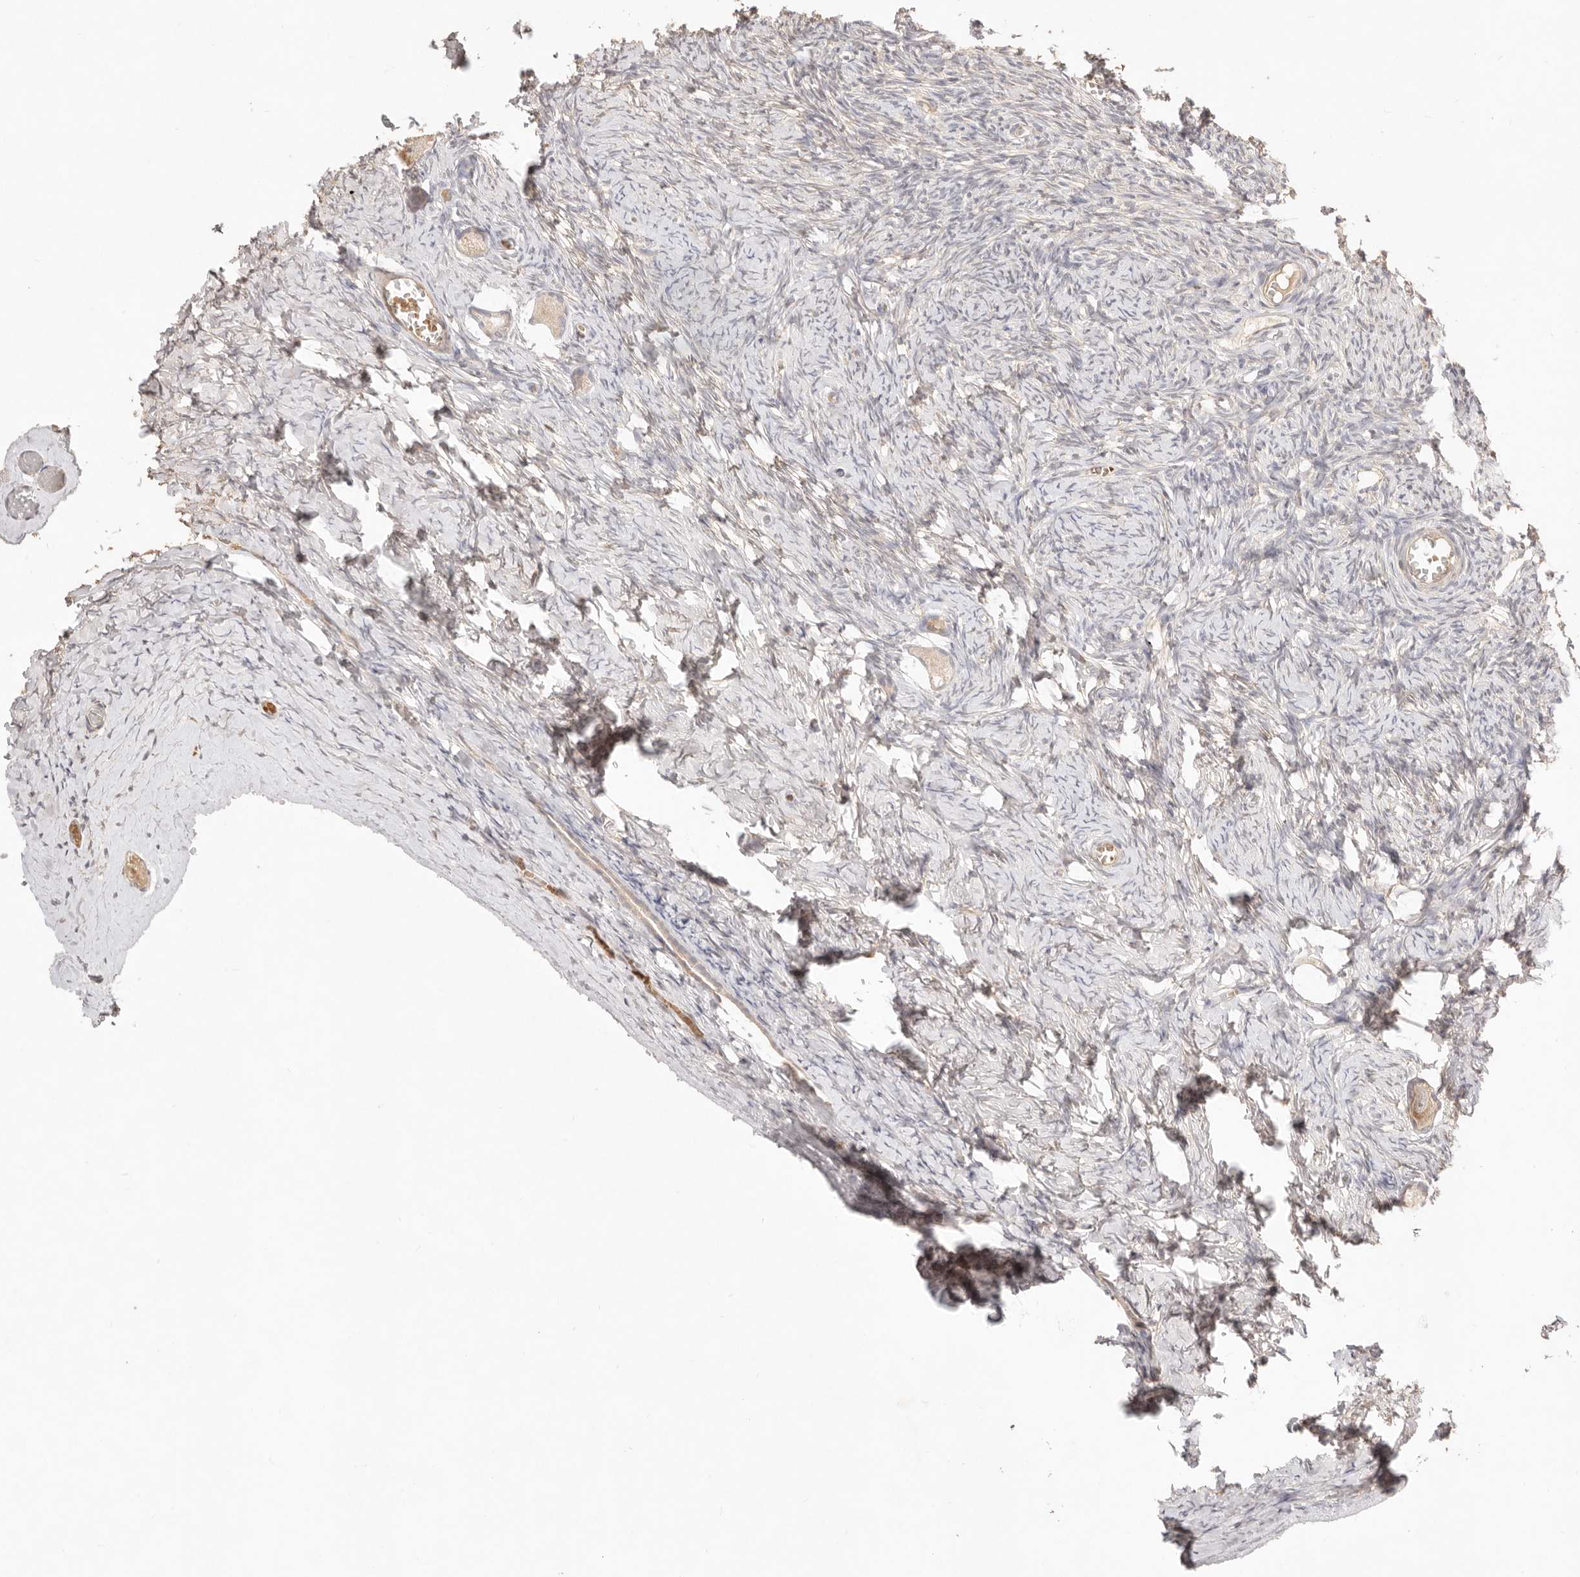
{"staining": {"intensity": "weak", "quantity": "25%-75%", "location": "cytoplasmic/membranous"}, "tissue": "ovary", "cell_type": "Follicle cells", "image_type": "normal", "snomed": [{"axis": "morphology", "description": "Normal tissue, NOS"}, {"axis": "topography", "description": "Ovary"}], "caption": "Weak cytoplasmic/membranous protein expression is present in approximately 25%-75% of follicle cells in ovary. Nuclei are stained in blue.", "gene": "MEP1A", "patient": {"sex": "female", "age": 27}}